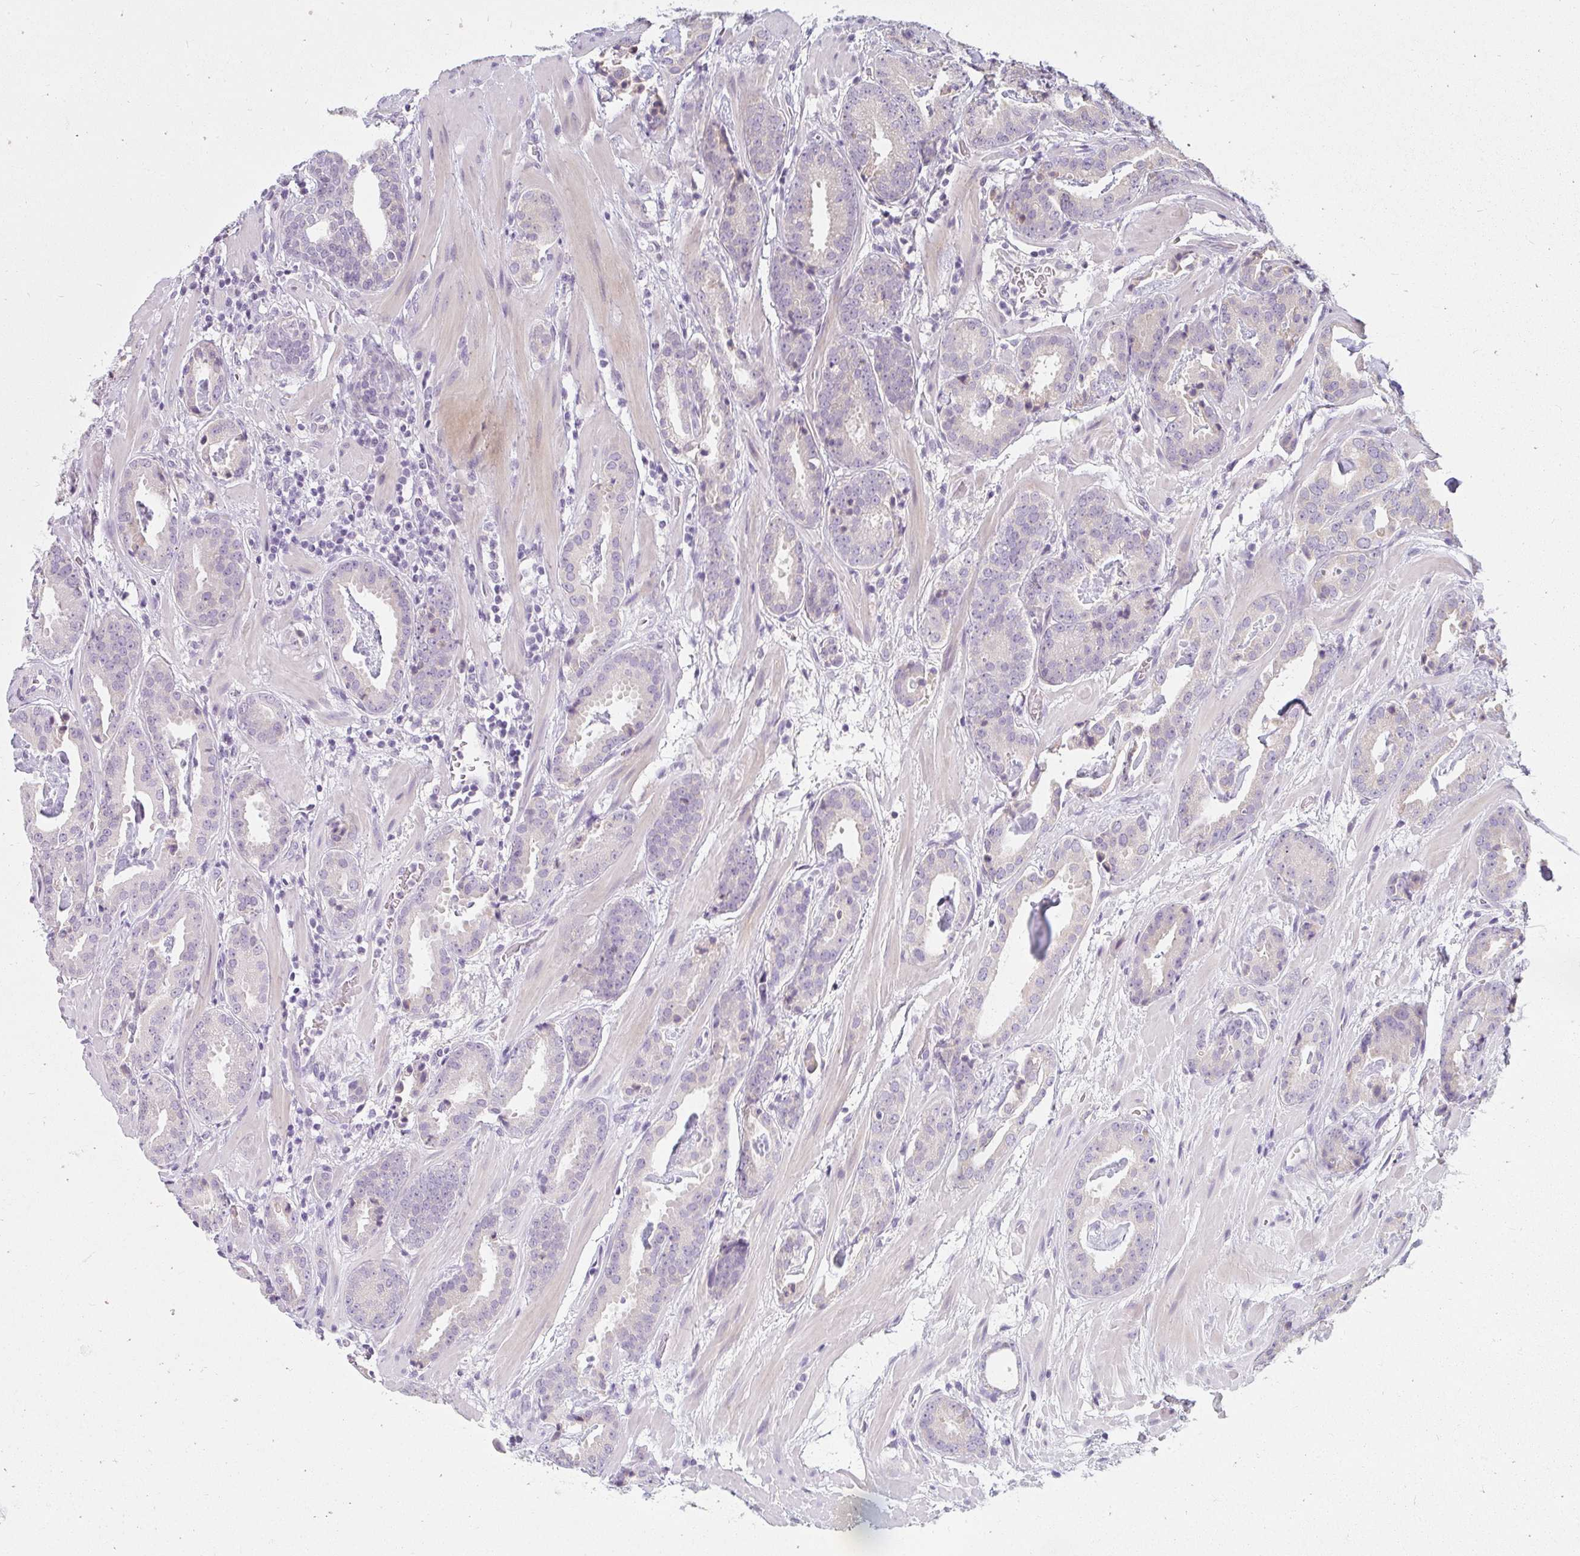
{"staining": {"intensity": "negative", "quantity": "none", "location": "none"}, "tissue": "prostate cancer", "cell_type": "Tumor cells", "image_type": "cancer", "snomed": [{"axis": "morphology", "description": "Adenocarcinoma, Low grade"}, {"axis": "topography", "description": "Prostate"}], "caption": "Immunohistochemistry (IHC) photomicrograph of human prostate cancer (adenocarcinoma (low-grade)) stained for a protein (brown), which displays no staining in tumor cells.", "gene": "PPP1R3G", "patient": {"sex": "male", "age": 62}}